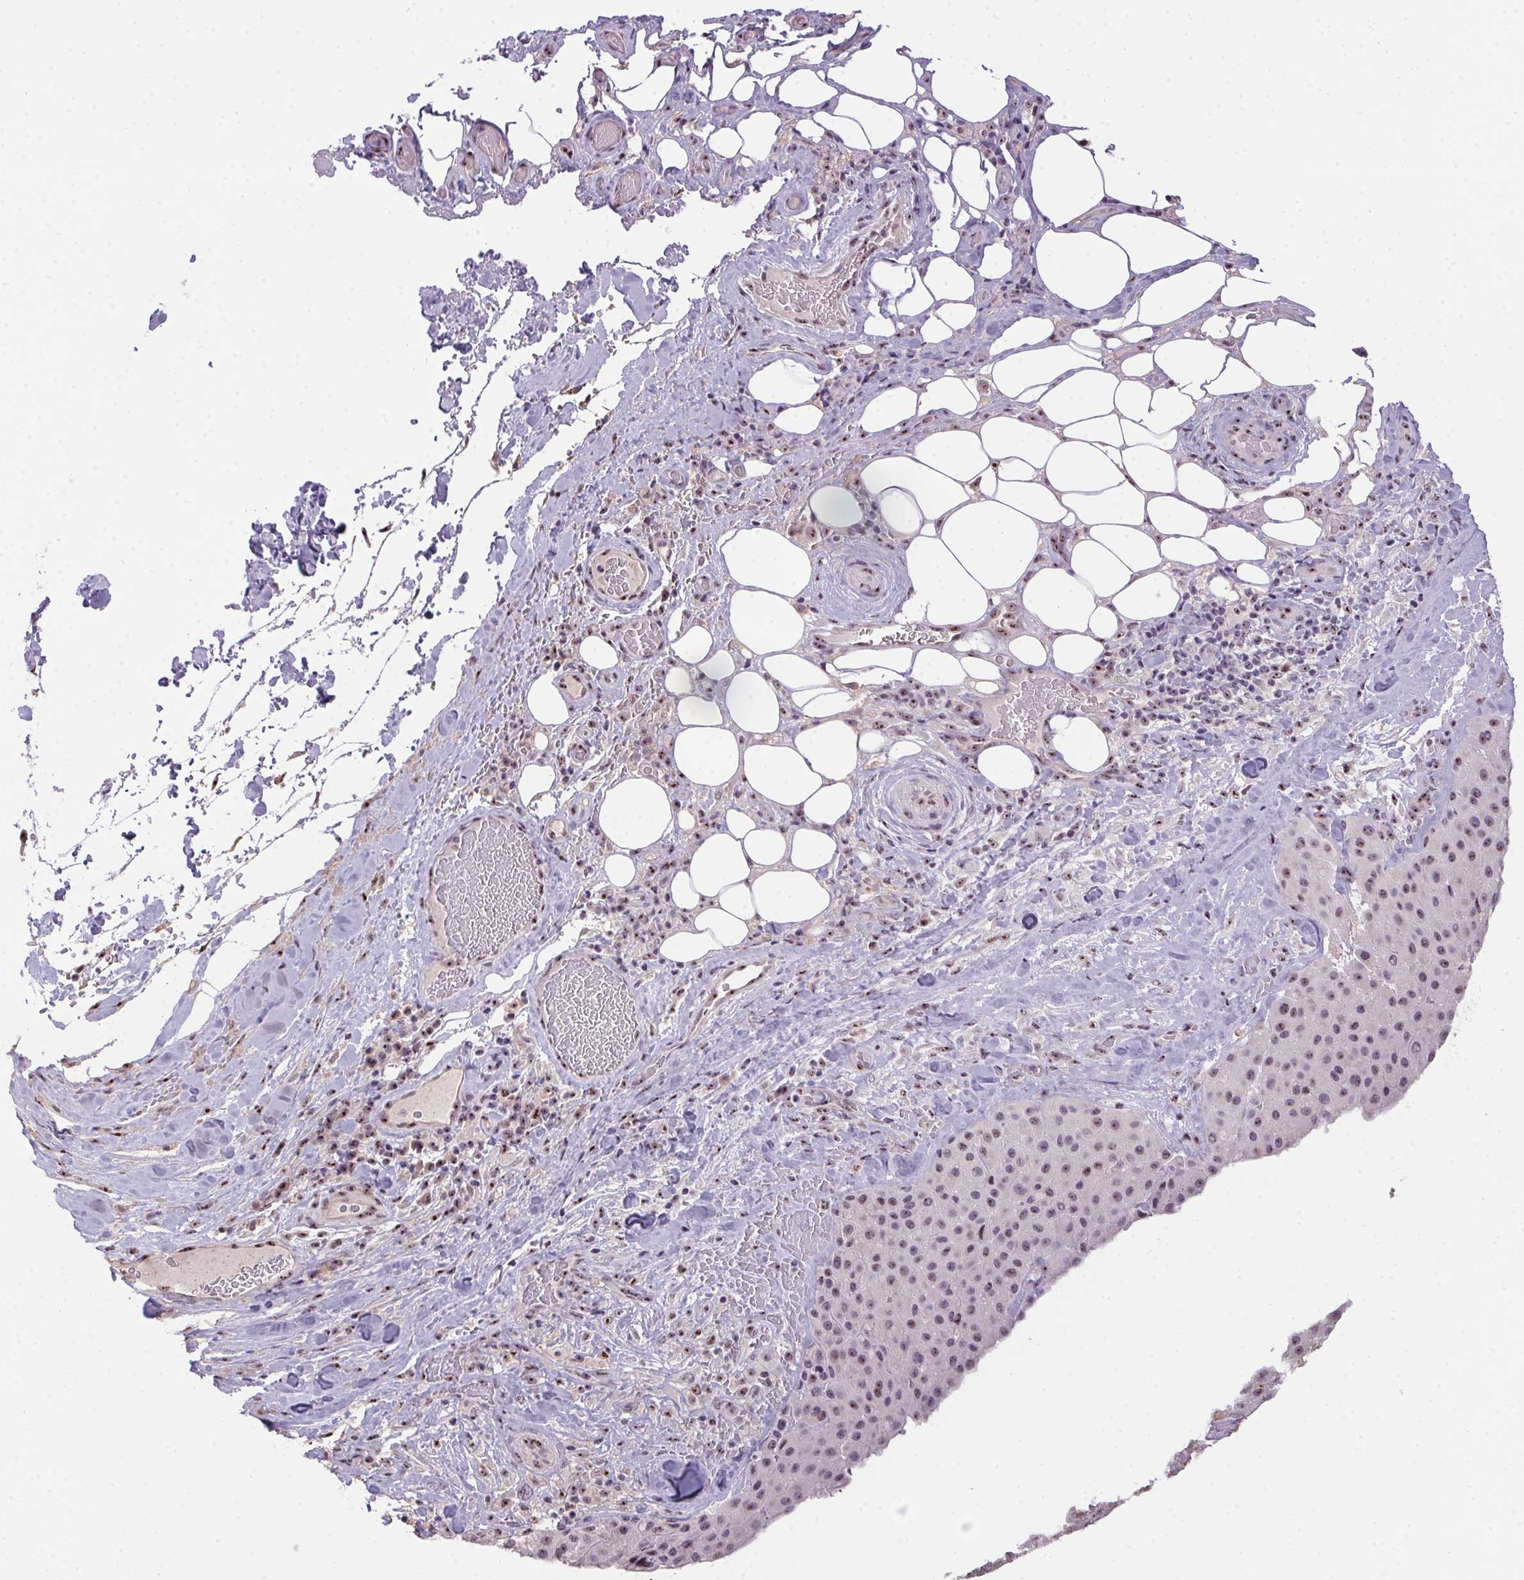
{"staining": {"intensity": "weak", "quantity": ">75%", "location": "nuclear"}, "tissue": "melanoma", "cell_type": "Tumor cells", "image_type": "cancer", "snomed": [{"axis": "morphology", "description": "Malignant melanoma, Metastatic site"}, {"axis": "topography", "description": "Smooth muscle"}], "caption": "Immunohistochemical staining of malignant melanoma (metastatic site) shows weak nuclear protein expression in approximately >75% of tumor cells.", "gene": "BATF2", "patient": {"sex": "male", "age": 41}}